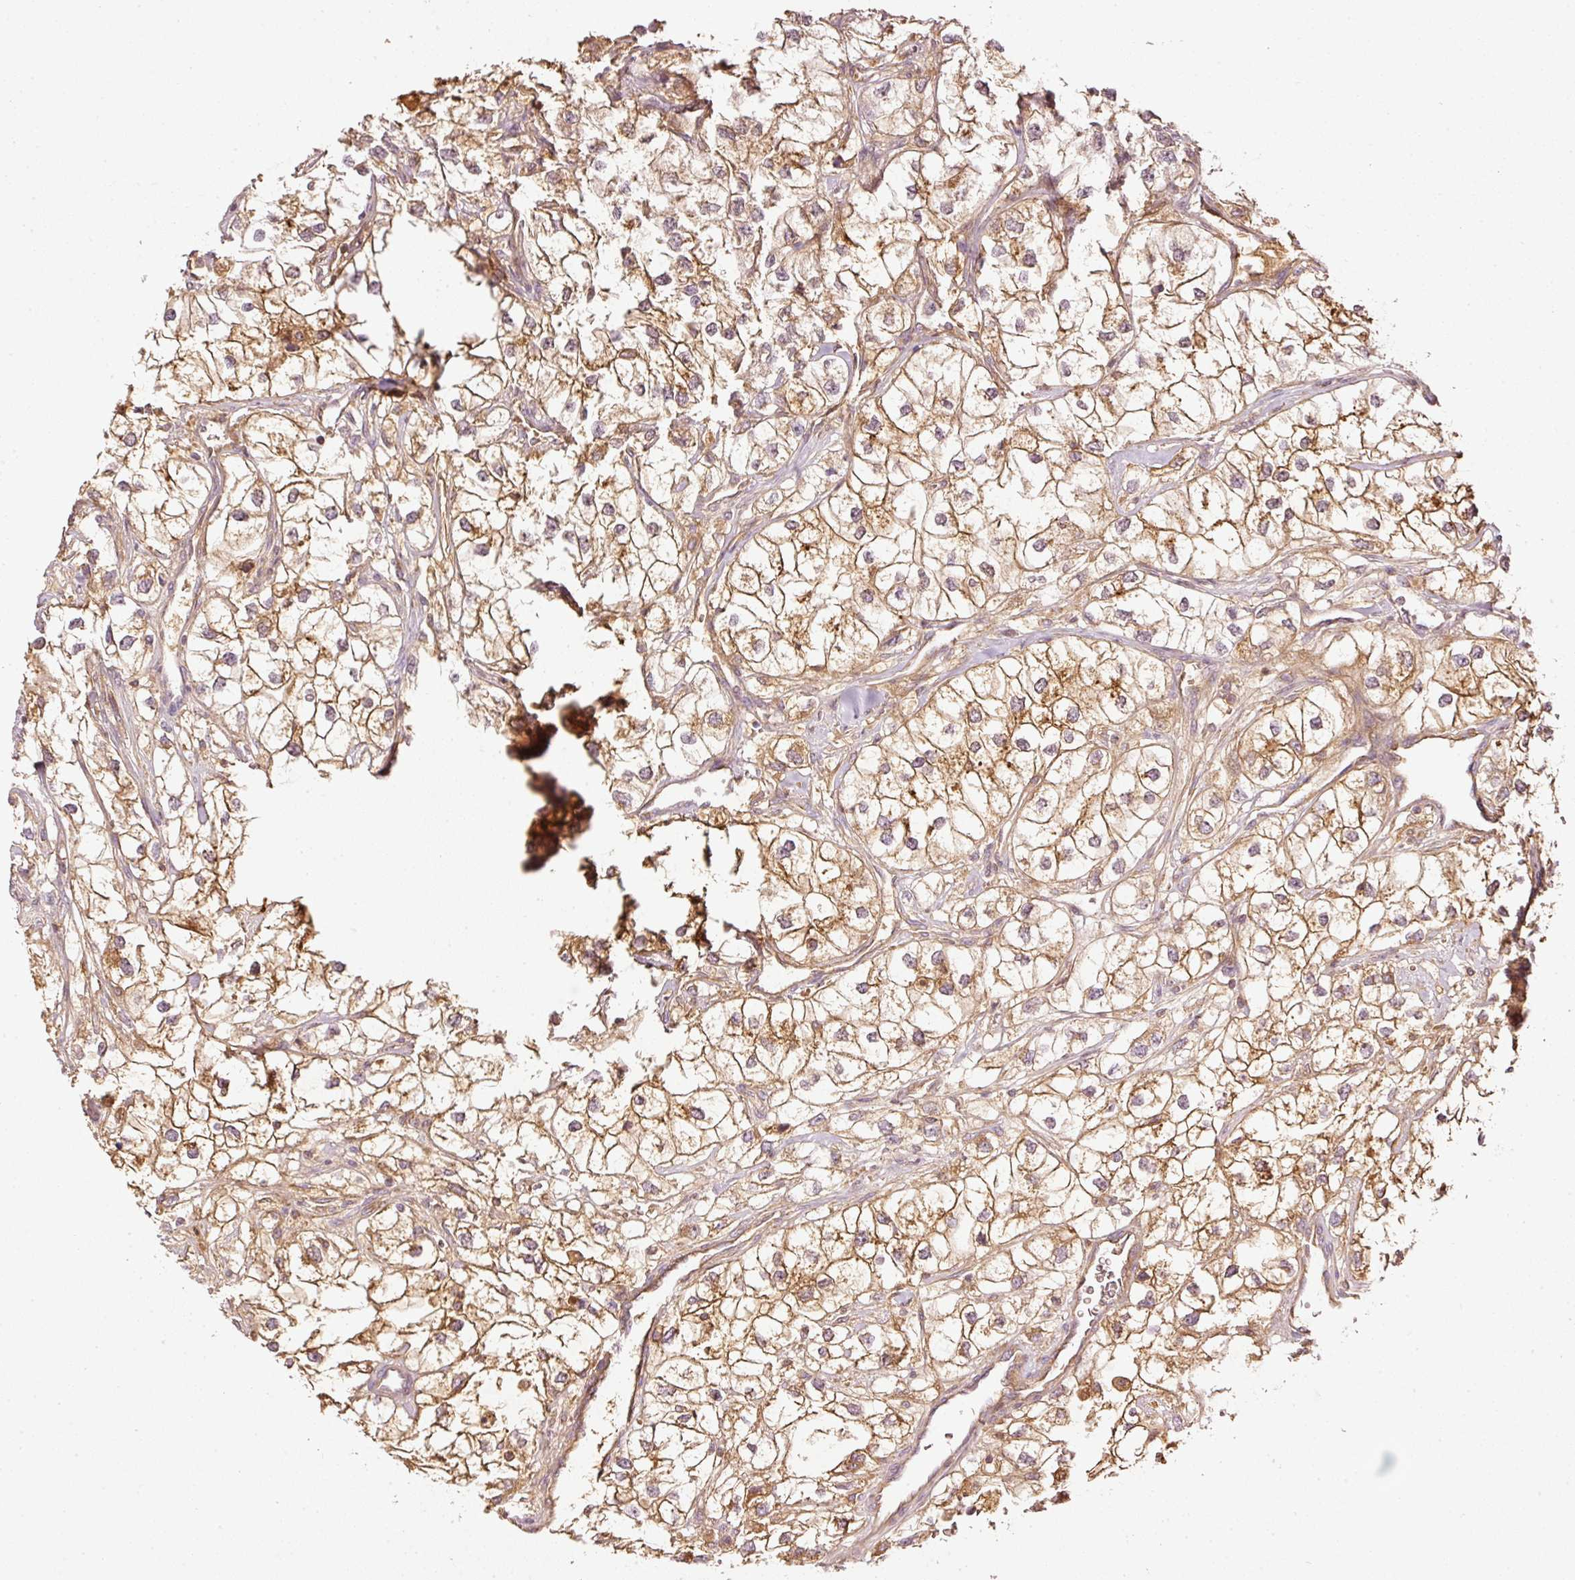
{"staining": {"intensity": "moderate", "quantity": ">75%", "location": "cytoplasmic/membranous"}, "tissue": "renal cancer", "cell_type": "Tumor cells", "image_type": "cancer", "snomed": [{"axis": "morphology", "description": "Adenocarcinoma, NOS"}, {"axis": "topography", "description": "Kidney"}], "caption": "Immunohistochemistry of renal cancer (adenocarcinoma) demonstrates medium levels of moderate cytoplasmic/membranous expression in approximately >75% of tumor cells.", "gene": "SERPING1", "patient": {"sex": "male", "age": 59}}